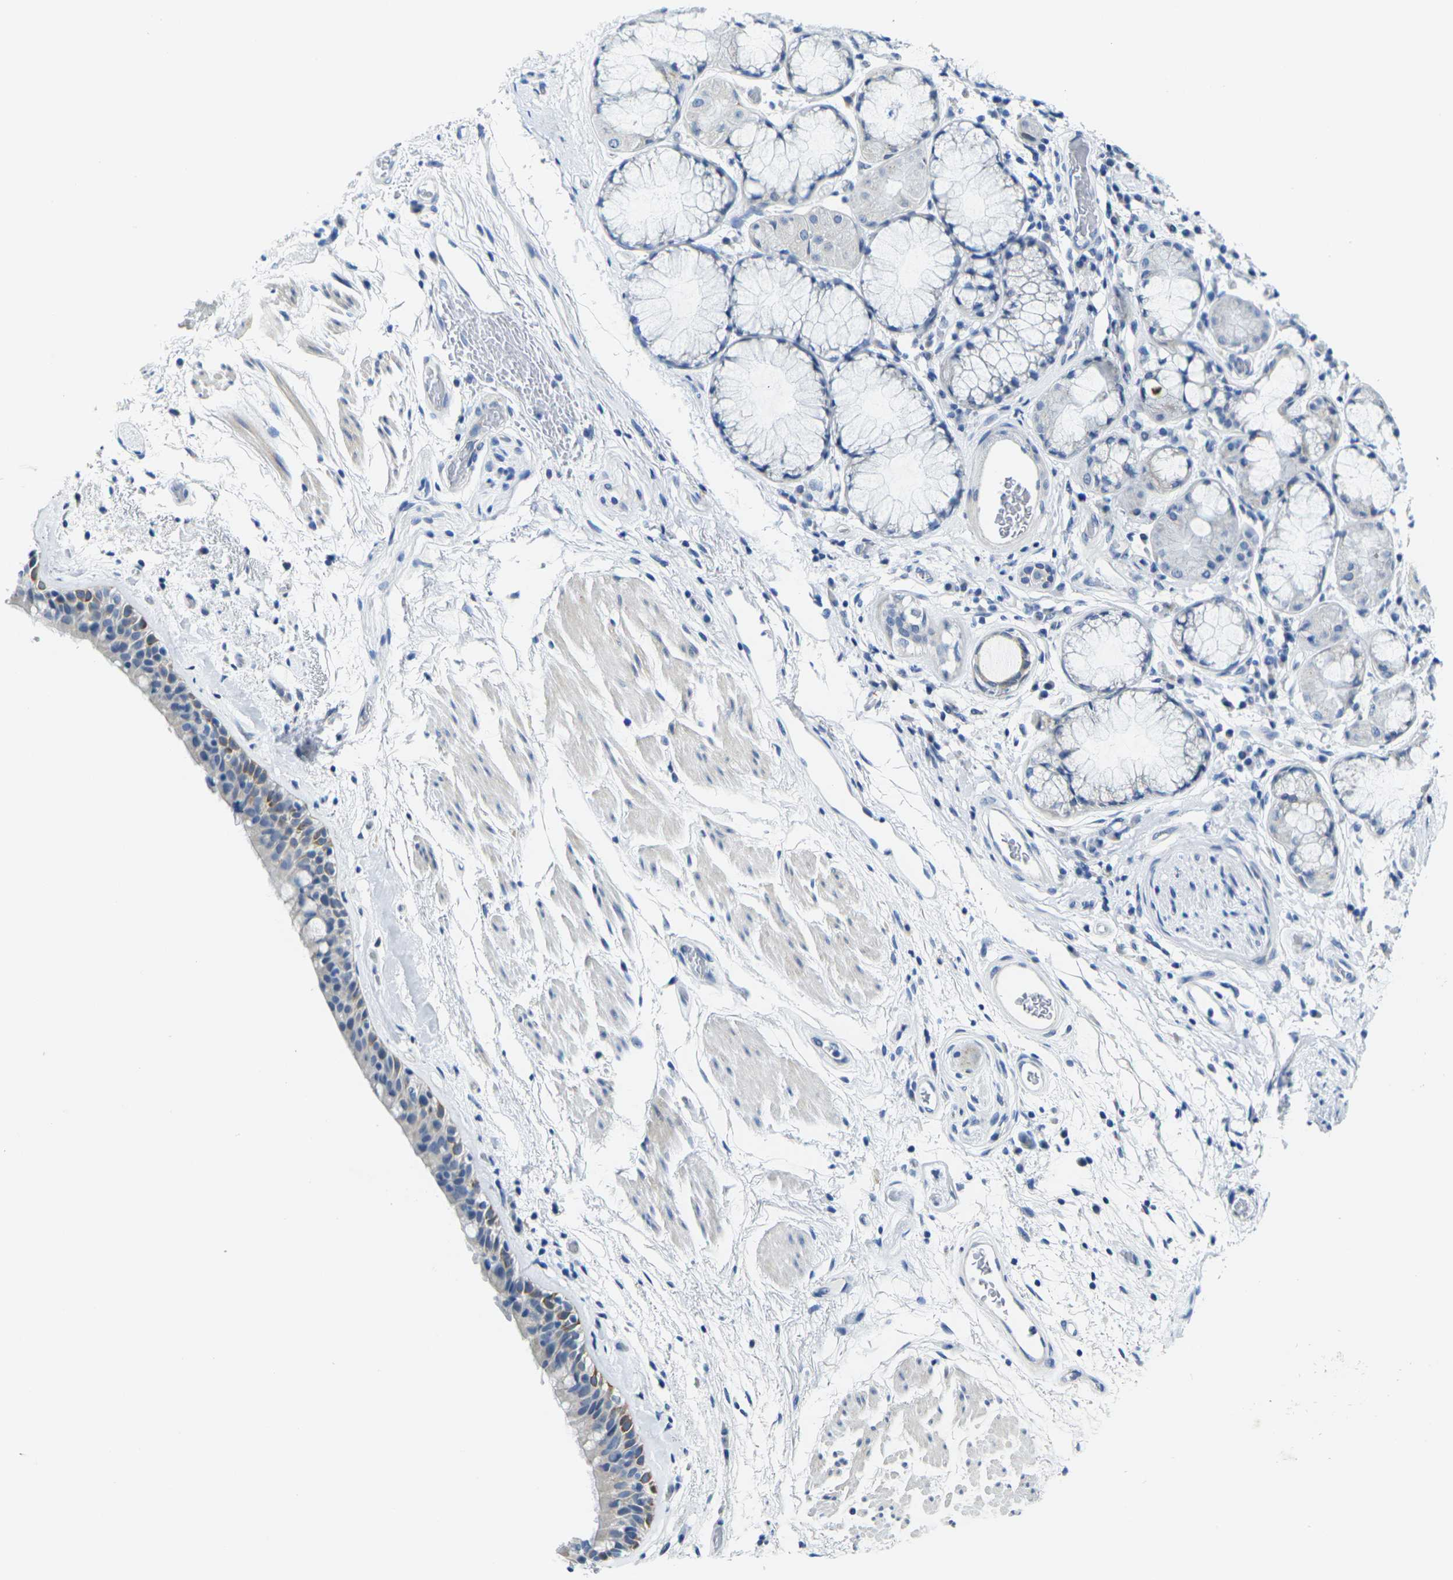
{"staining": {"intensity": "moderate", "quantity": "<25%", "location": "cytoplasmic/membranous"}, "tissue": "bronchus", "cell_type": "Respiratory epithelial cells", "image_type": "normal", "snomed": [{"axis": "morphology", "description": "Normal tissue, NOS"}, {"axis": "morphology", "description": "Adenocarcinoma, NOS"}, {"axis": "topography", "description": "Bronchus"}, {"axis": "topography", "description": "Lung"}], "caption": "Immunohistochemistry (IHC) staining of unremarkable bronchus, which reveals low levels of moderate cytoplasmic/membranous staining in about <25% of respiratory epithelial cells indicating moderate cytoplasmic/membranous protein expression. The staining was performed using DAB (brown) for protein detection and nuclei were counterstained in hematoxylin (blue).", "gene": "CRK", "patient": {"sex": "female", "age": 54}}